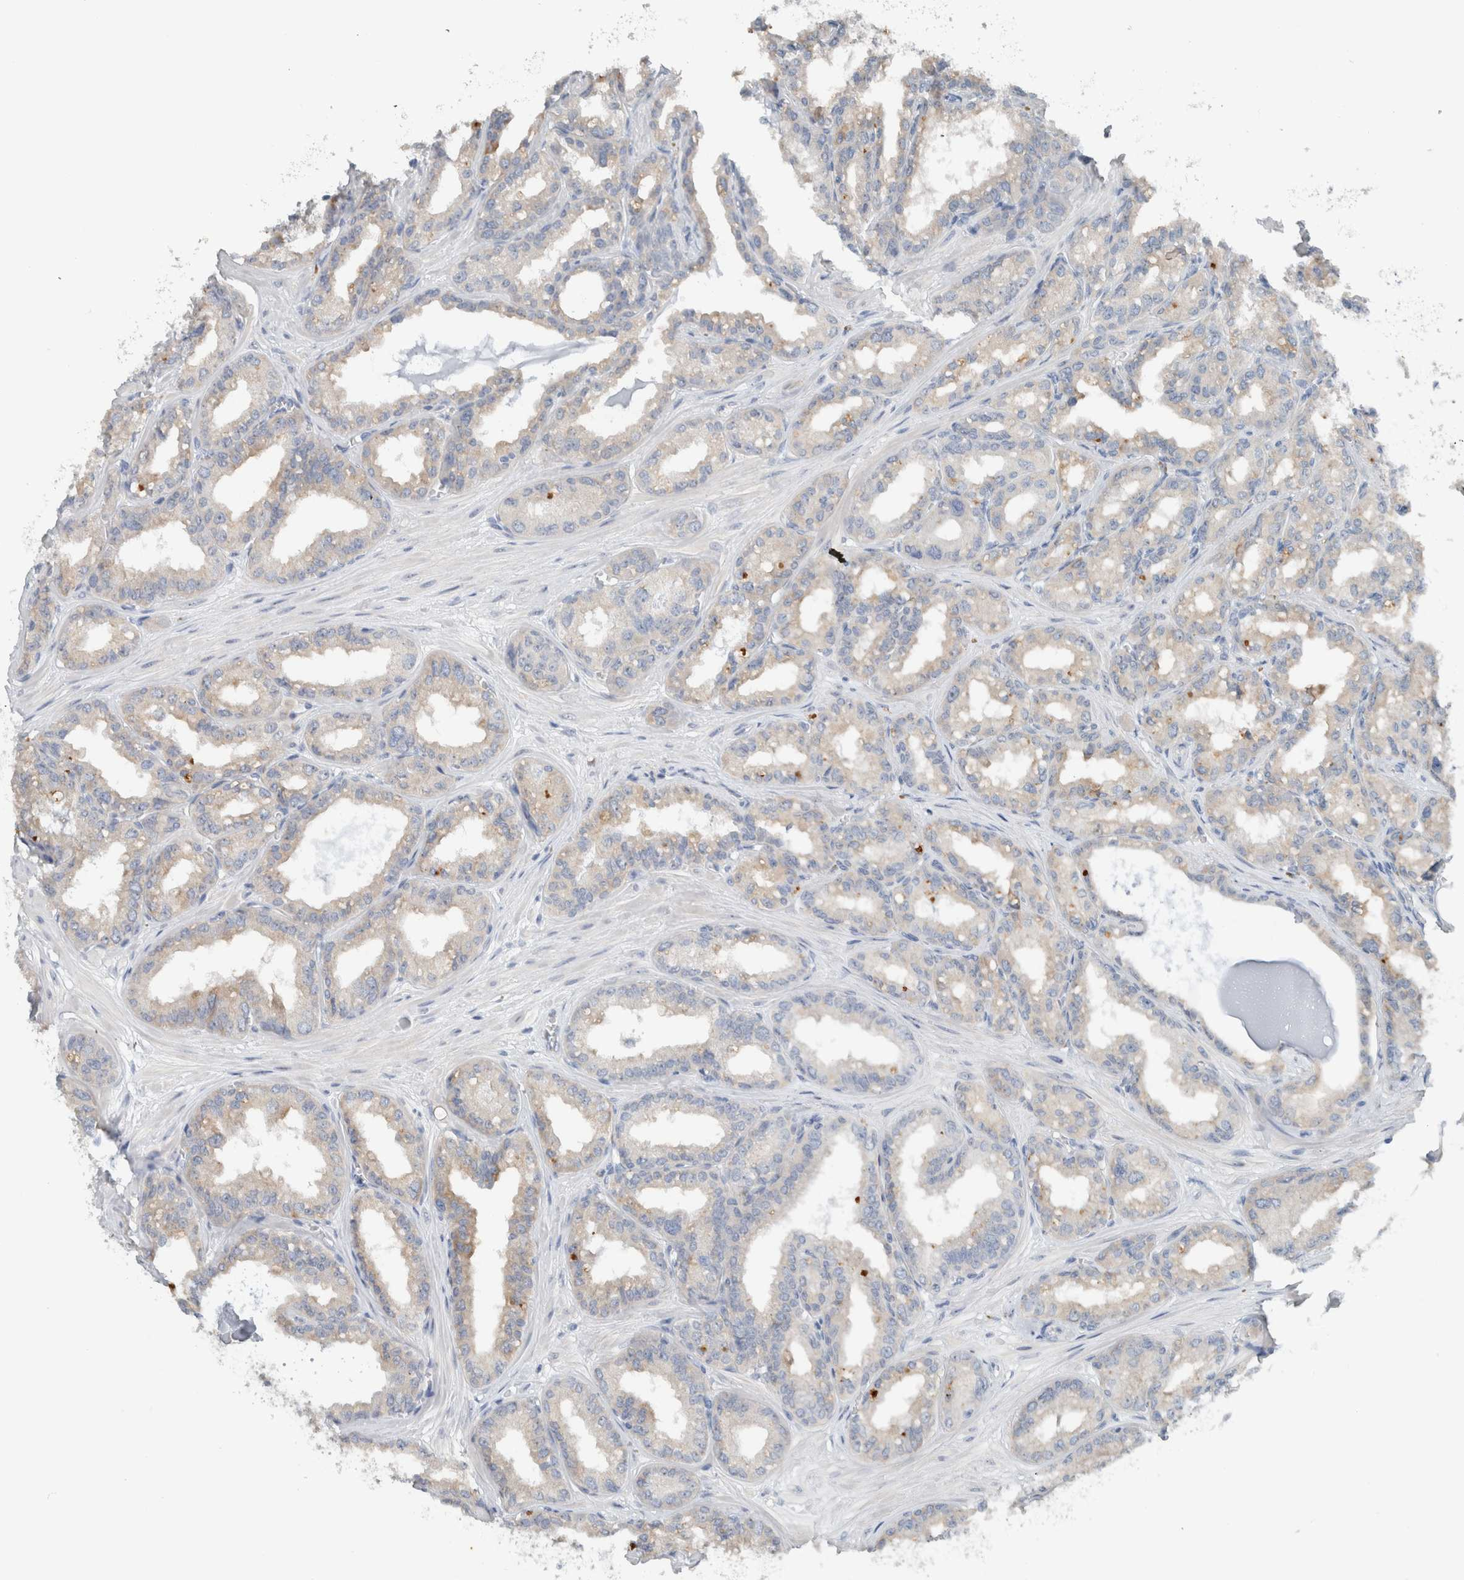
{"staining": {"intensity": "weak", "quantity": "<25%", "location": "cytoplasmic/membranous"}, "tissue": "seminal vesicle", "cell_type": "Glandular cells", "image_type": "normal", "snomed": [{"axis": "morphology", "description": "Normal tissue, NOS"}, {"axis": "topography", "description": "Prostate"}, {"axis": "topography", "description": "Seminal veicle"}], "caption": "High magnification brightfield microscopy of normal seminal vesicle stained with DAB (brown) and counterstained with hematoxylin (blue): glandular cells show no significant positivity.", "gene": "DUOX1", "patient": {"sex": "male", "age": 51}}